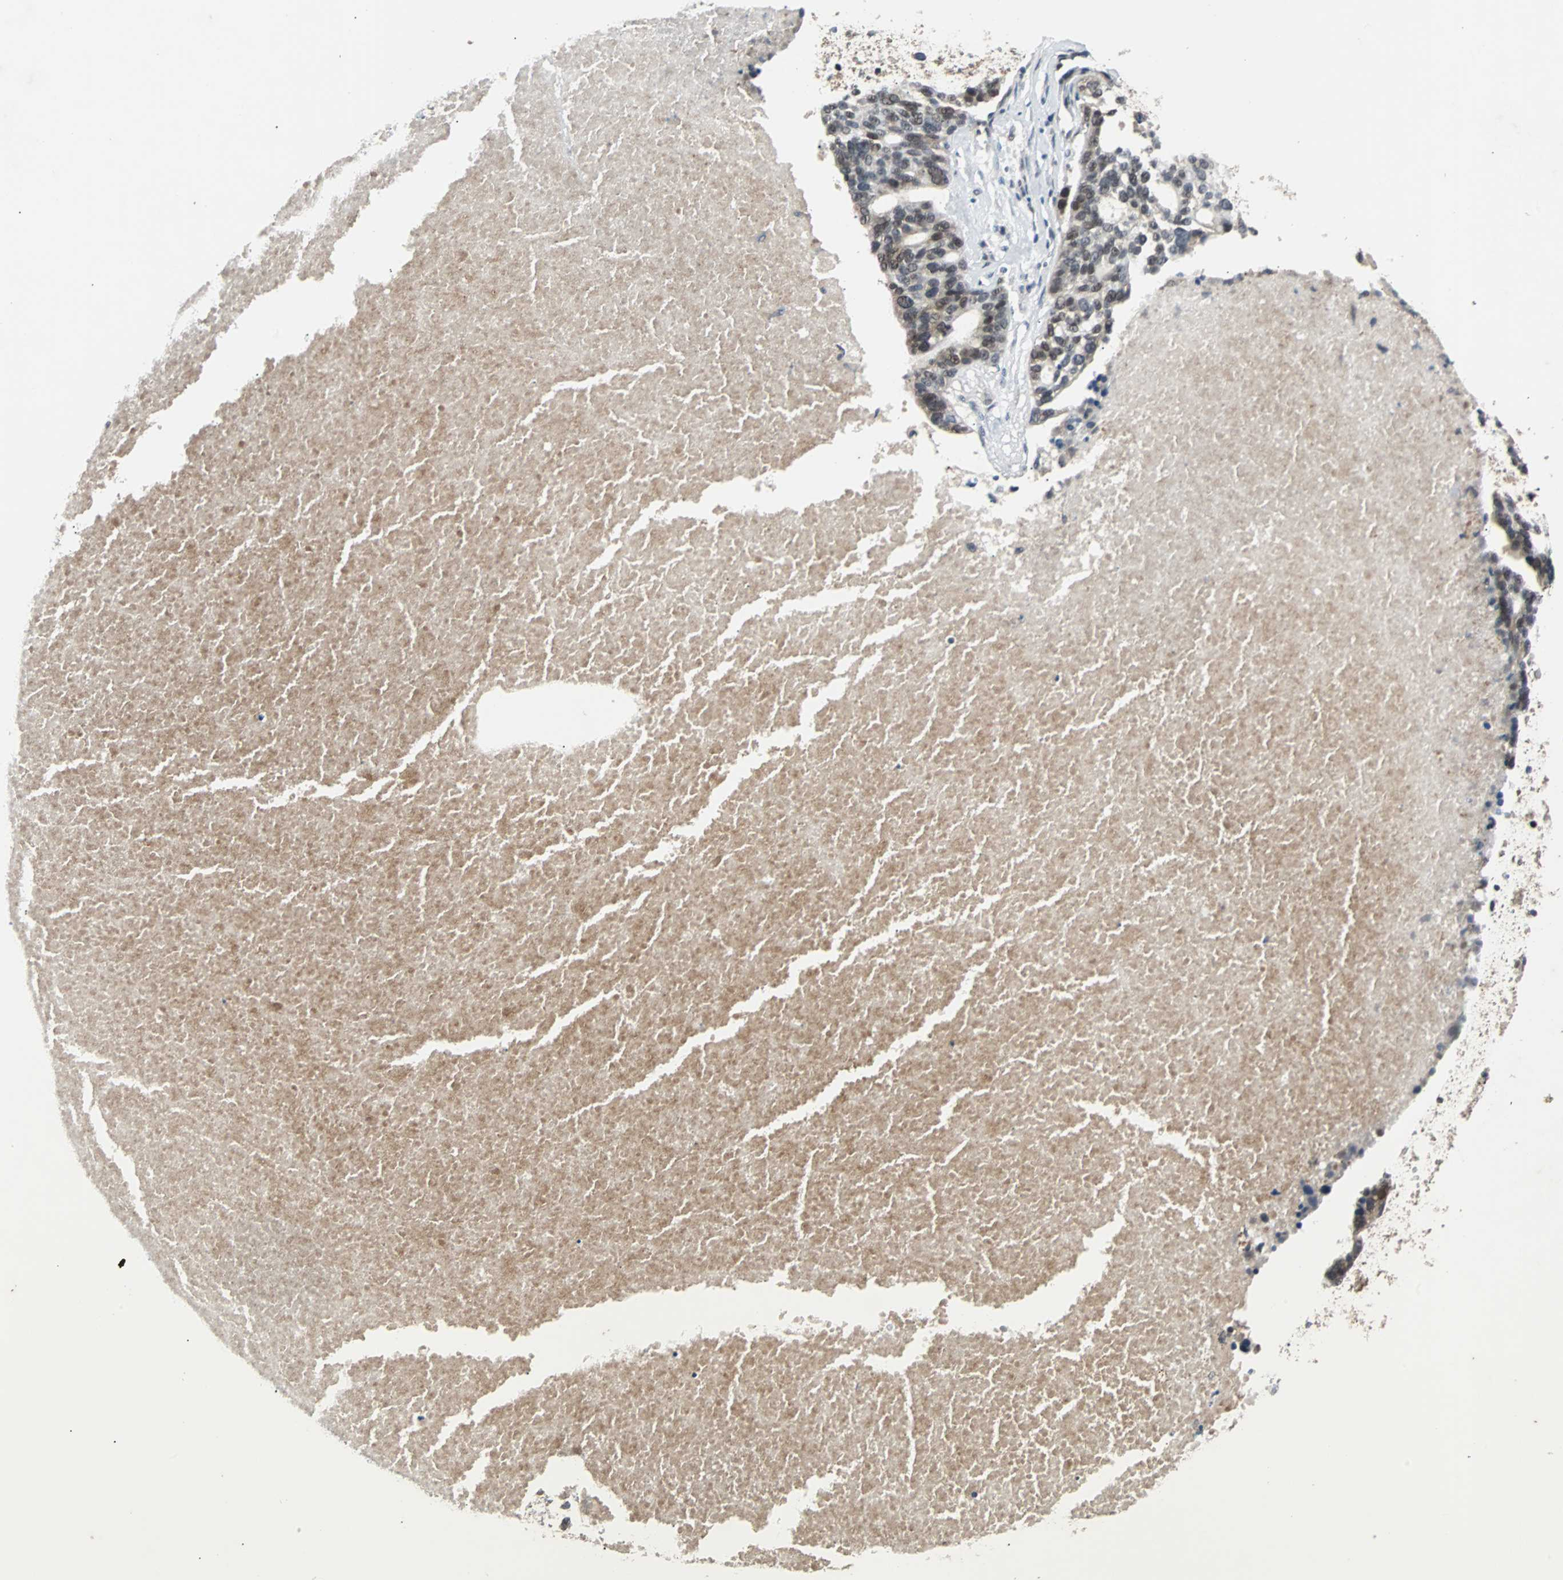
{"staining": {"intensity": "weak", "quantity": "25%-75%", "location": "nuclear"}, "tissue": "ovarian cancer", "cell_type": "Tumor cells", "image_type": "cancer", "snomed": [{"axis": "morphology", "description": "Cystadenocarcinoma, serous, NOS"}, {"axis": "topography", "description": "Ovary"}], "caption": "A brown stain highlights weak nuclear positivity of a protein in ovarian serous cystadenocarcinoma tumor cells.", "gene": "PHC1", "patient": {"sex": "female", "age": 59}}